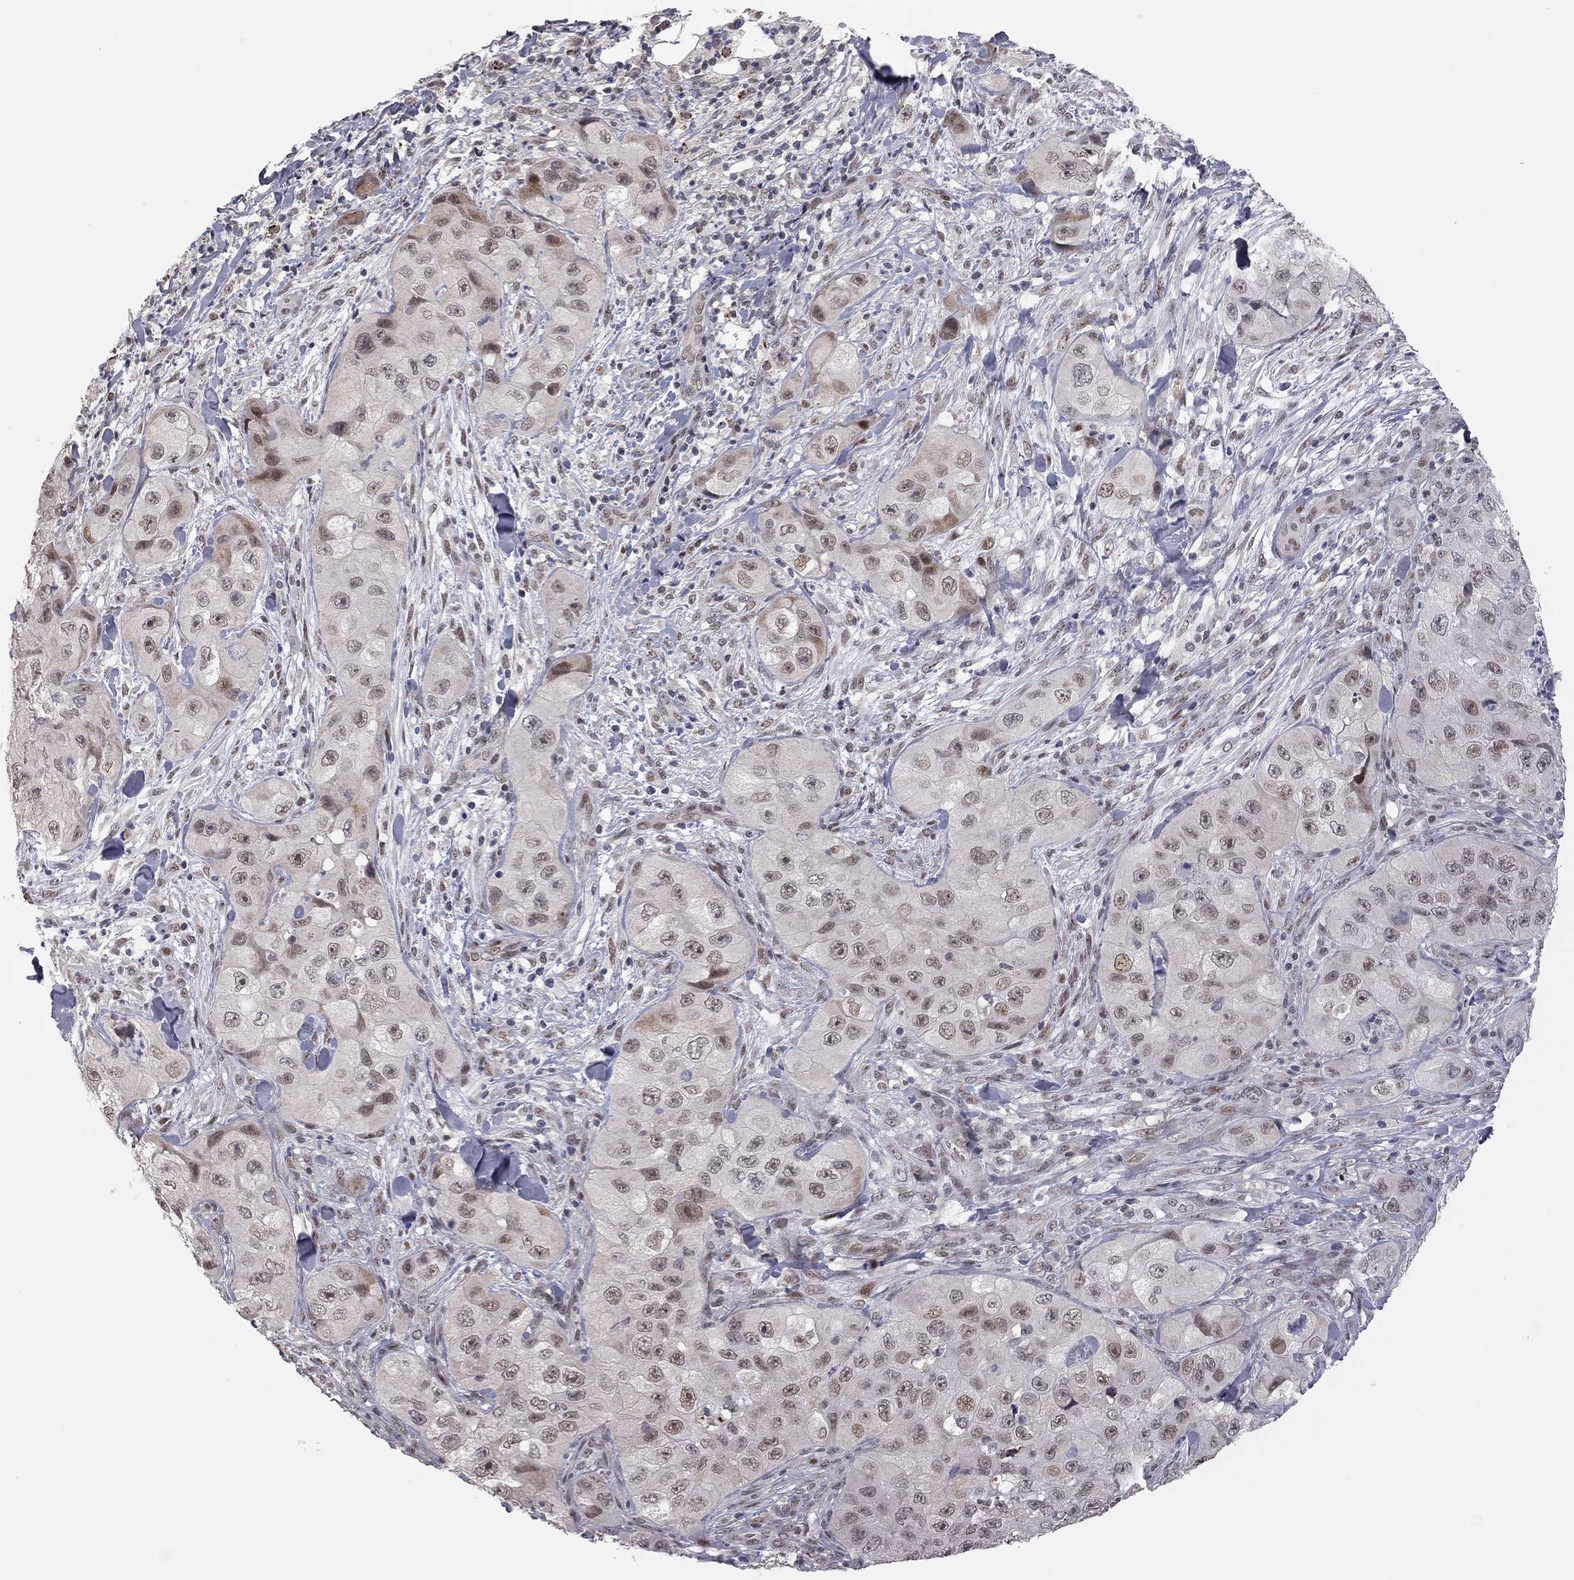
{"staining": {"intensity": "moderate", "quantity": "<25%", "location": "nuclear"}, "tissue": "skin cancer", "cell_type": "Tumor cells", "image_type": "cancer", "snomed": [{"axis": "morphology", "description": "Squamous cell carcinoma, NOS"}, {"axis": "topography", "description": "Skin"}, {"axis": "topography", "description": "Subcutis"}], "caption": "Skin cancer tissue displays moderate nuclear staining in about <25% of tumor cells, visualized by immunohistochemistry.", "gene": "MC3R", "patient": {"sex": "male", "age": 73}}